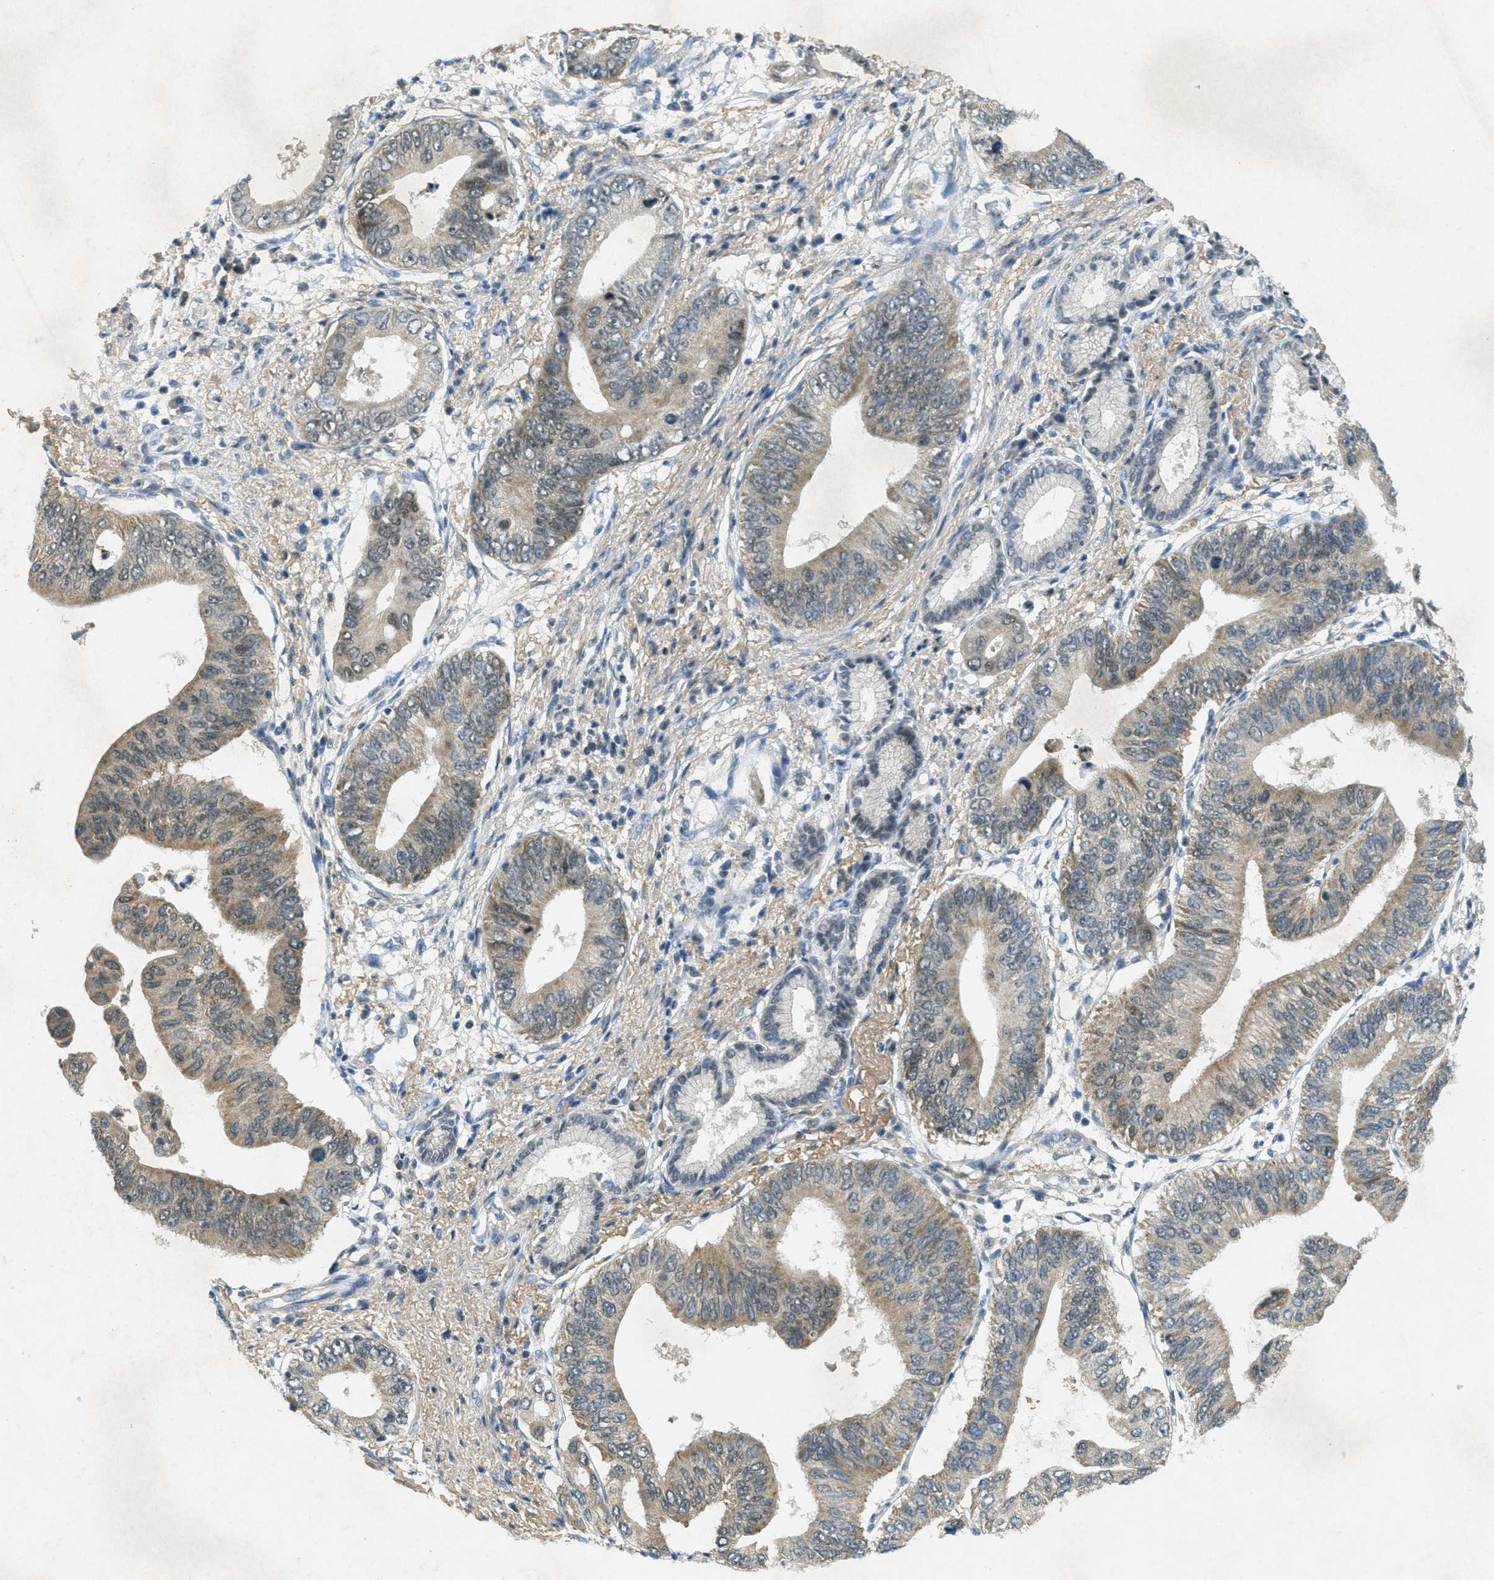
{"staining": {"intensity": "weak", "quantity": "25%-75%", "location": "cytoplasmic/membranous"}, "tissue": "pancreatic cancer", "cell_type": "Tumor cells", "image_type": "cancer", "snomed": [{"axis": "morphology", "description": "Adenocarcinoma, NOS"}, {"axis": "topography", "description": "Pancreas"}], "caption": "DAB immunohistochemical staining of pancreatic adenocarcinoma demonstrates weak cytoplasmic/membranous protein staining in about 25%-75% of tumor cells. Immunohistochemistry (ihc) stains the protein of interest in brown and the nuclei are stained blue.", "gene": "TCF20", "patient": {"sex": "male", "age": 77}}